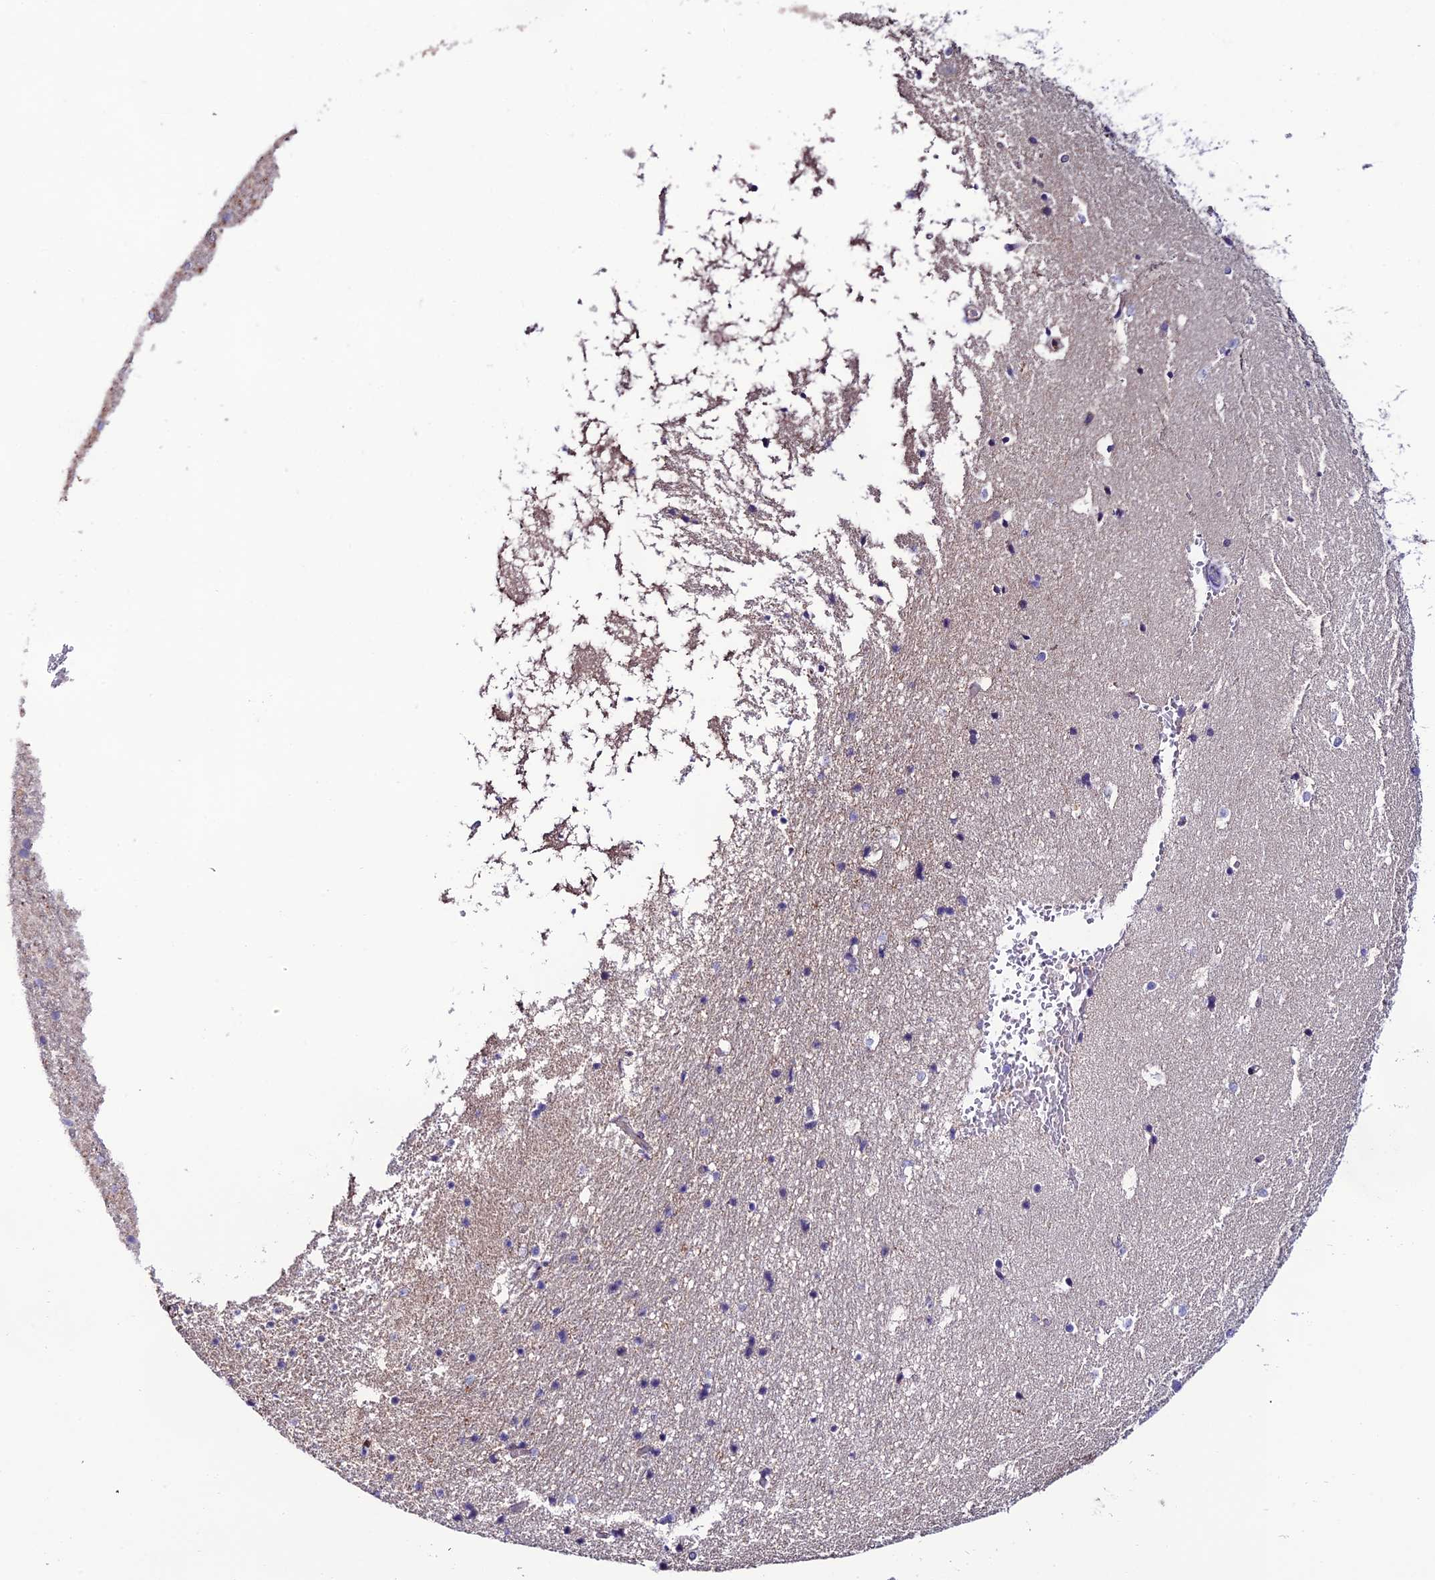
{"staining": {"intensity": "negative", "quantity": "none", "location": "none"}, "tissue": "hippocampus", "cell_type": "Glial cells", "image_type": "normal", "snomed": [{"axis": "morphology", "description": "Normal tissue, NOS"}, {"axis": "topography", "description": "Hippocampus"}], "caption": "Immunohistochemistry image of unremarkable hippocampus: human hippocampus stained with DAB displays no significant protein staining in glial cells.", "gene": "BRME1", "patient": {"sex": "female", "age": 52}}